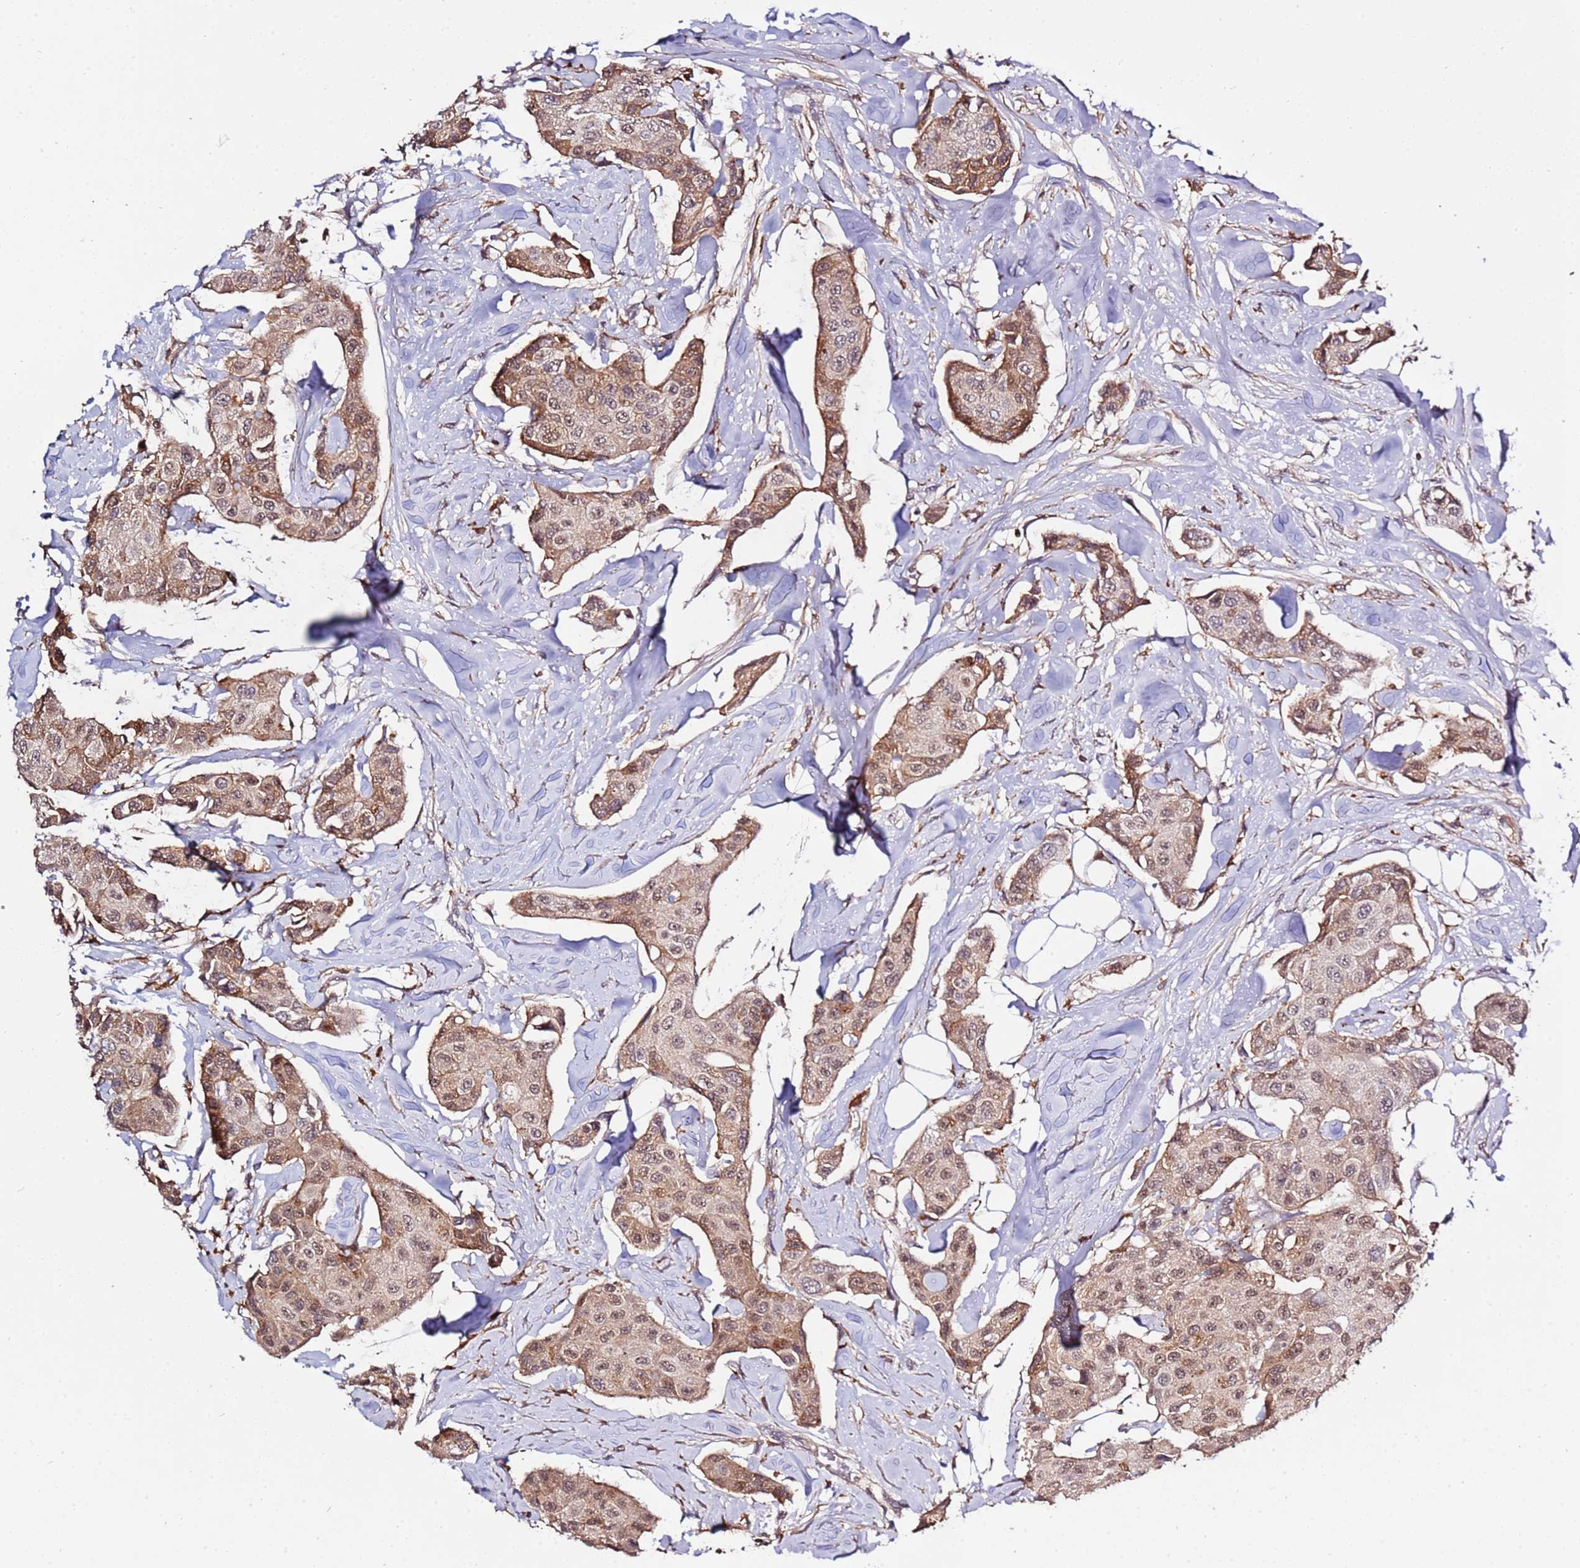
{"staining": {"intensity": "moderate", "quantity": ">75%", "location": "cytoplasmic/membranous,nuclear"}, "tissue": "breast cancer", "cell_type": "Tumor cells", "image_type": "cancer", "snomed": [{"axis": "morphology", "description": "Duct carcinoma"}, {"axis": "topography", "description": "Breast"}, {"axis": "topography", "description": "Lymph node"}], "caption": "A brown stain labels moderate cytoplasmic/membranous and nuclear positivity of a protein in human breast cancer tumor cells. (Stains: DAB in brown, nuclei in blue, Microscopy: brightfield microscopy at high magnification).", "gene": "ZNF624", "patient": {"sex": "female", "age": 80}}